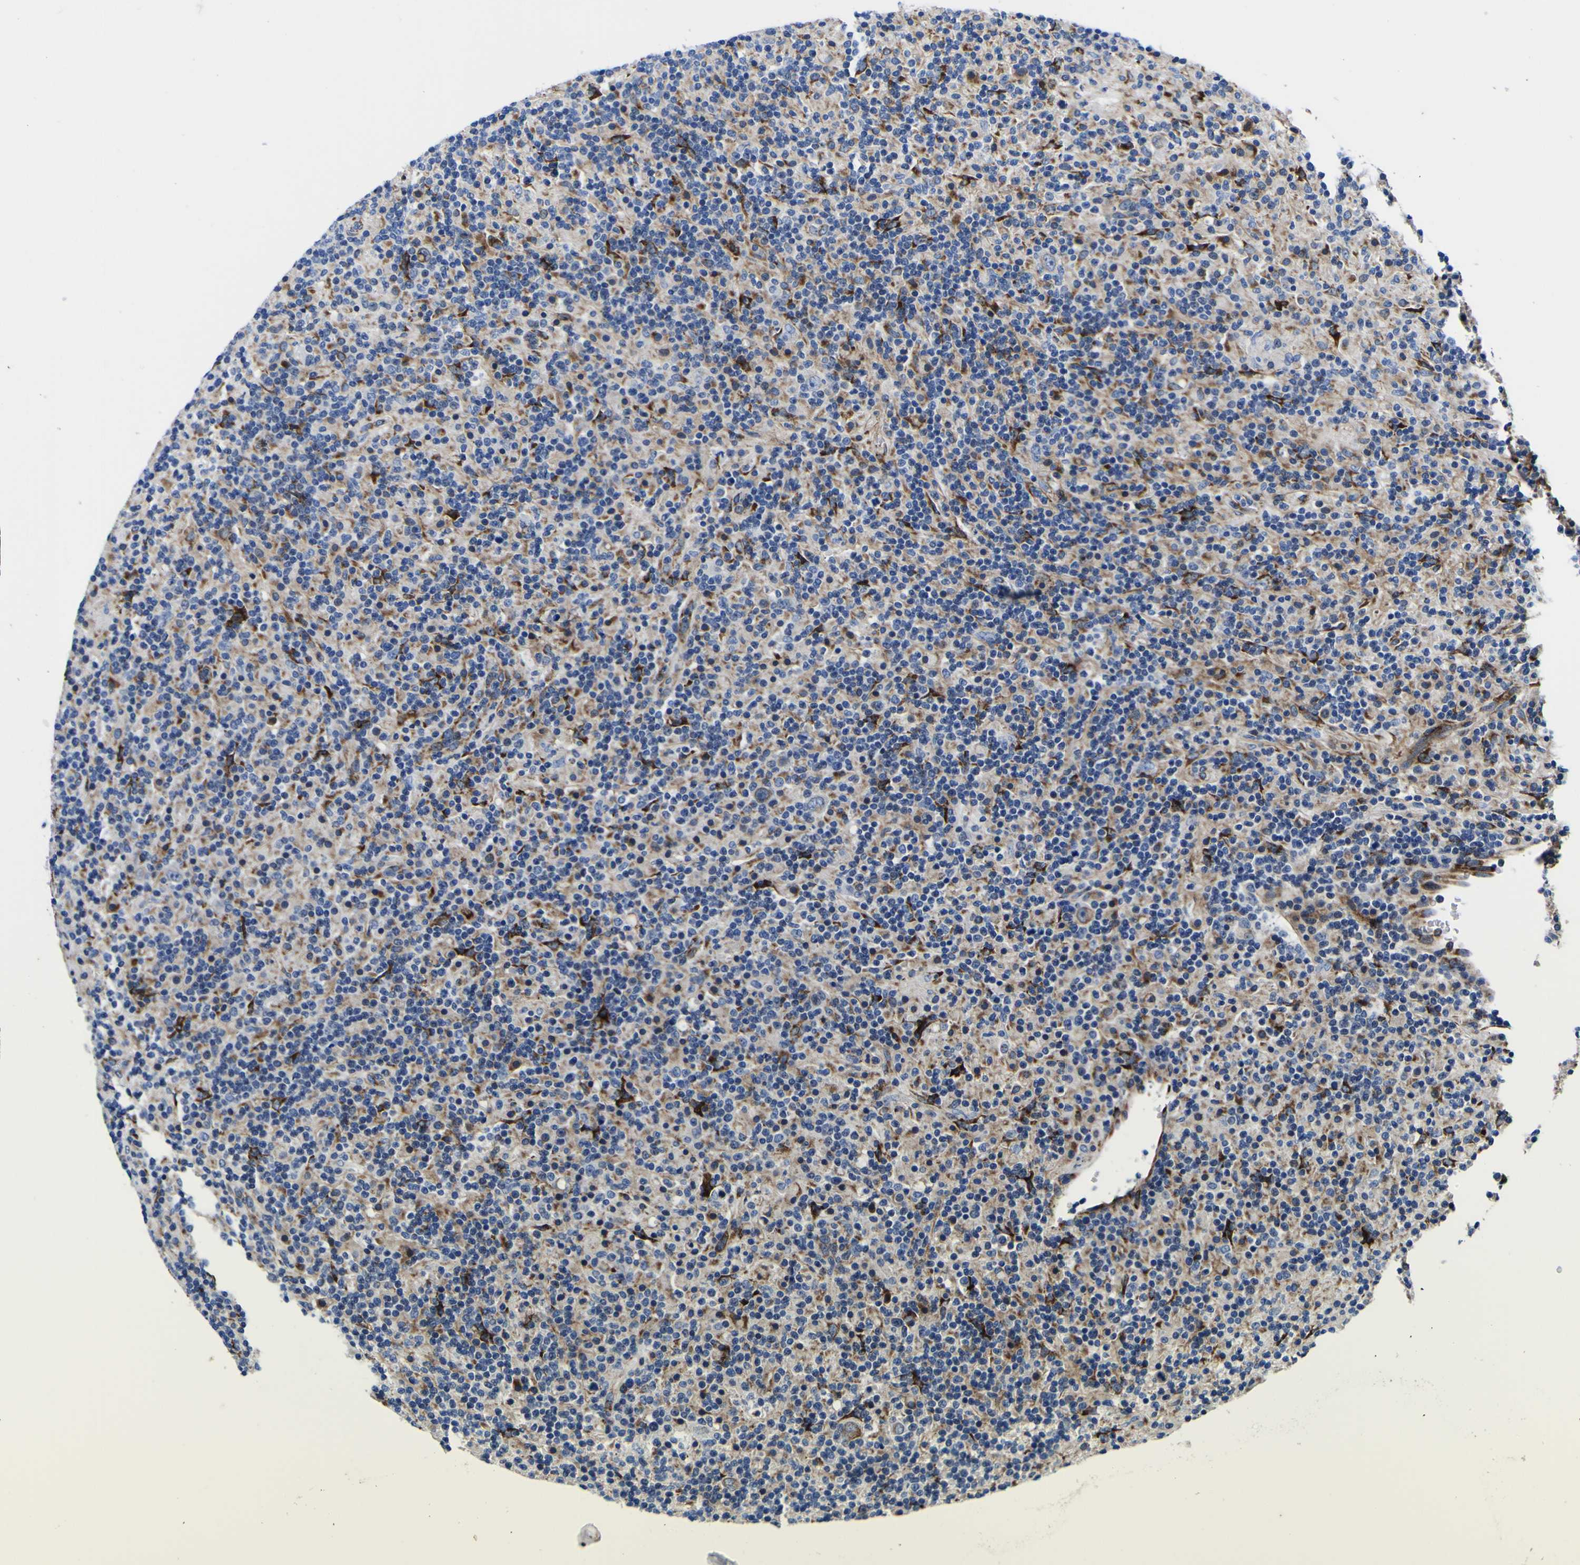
{"staining": {"intensity": "weak", "quantity": ">75%", "location": "cytoplasmic/membranous"}, "tissue": "lymphoma", "cell_type": "Tumor cells", "image_type": "cancer", "snomed": [{"axis": "morphology", "description": "Hodgkin's disease, NOS"}, {"axis": "topography", "description": "Lymph node"}], "caption": "Weak cytoplasmic/membranous staining for a protein is identified in approximately >75% of tumor cells of Hodgkin's disease using immunohistochemistry (IHC).", "gene": "SCD", "patient": {"sex": "male", "age": 70}}